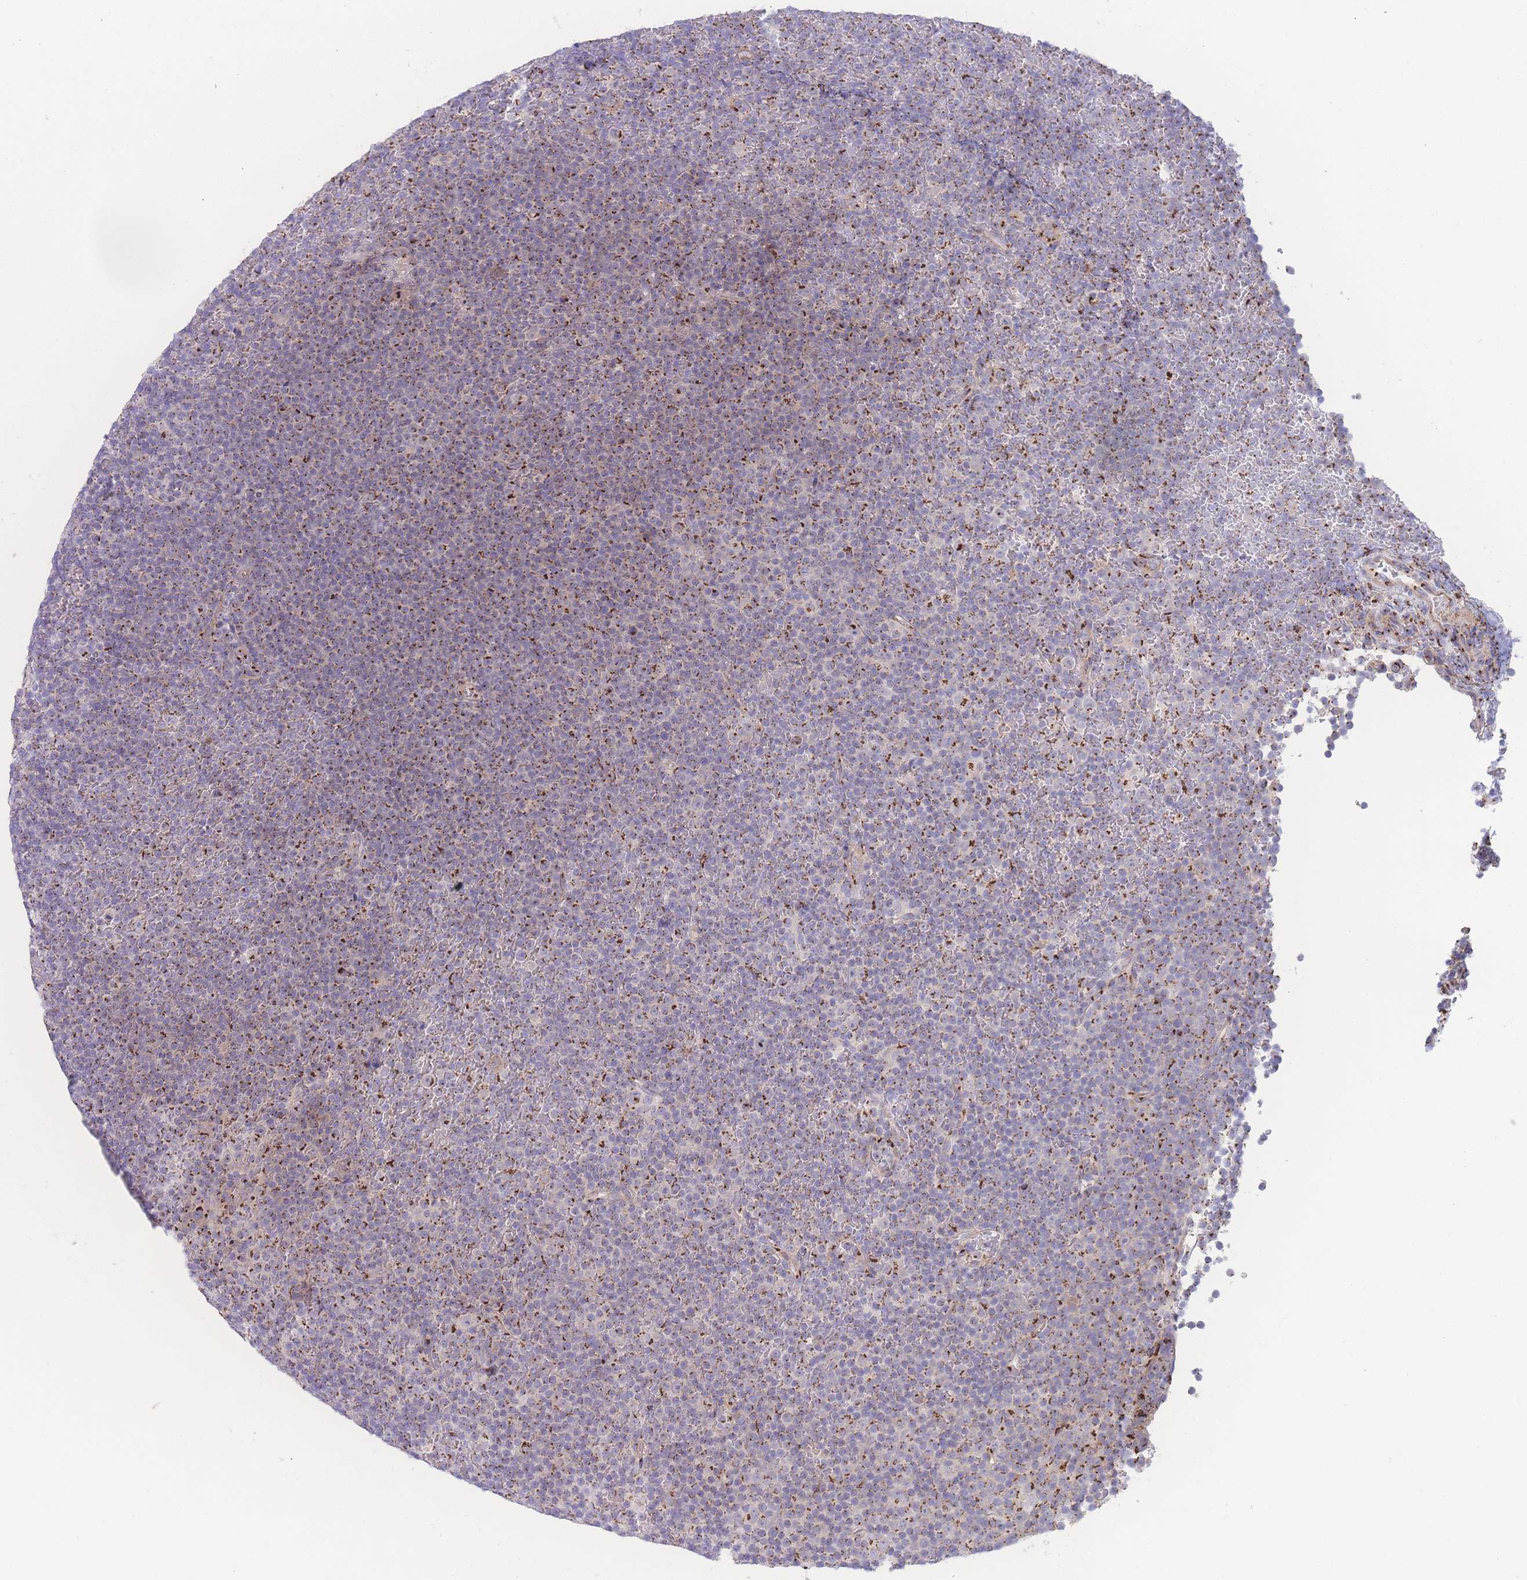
{"staining": {"intensity": "moderate", "quantity": "25%-75%", "location": "cytoplasmic/membranous"}, "tissue": "lymphoma", "cell_type": "Tumor cells", "image_type": "cancer", "snomed": [{"axis": "morphology", "description": "Malignant lymphoma, non-Hodgkin's type, Low grade"}, {"axis": "topography", "description": "Lymph node"}], "caption": "The histopathology image reveals staining of lymphoma, revealing moderate cytoplasmic/membranous protein staining (brown color) within tumor cells. The staining is performed using DAB (3,3'-diaminobenzidine) brown chromogen to label protein expression. The nuclei are counter-stained blue using hematoxylin.", "gene": "GOLM2", "patient": {"sex": "female", "age": 67}}